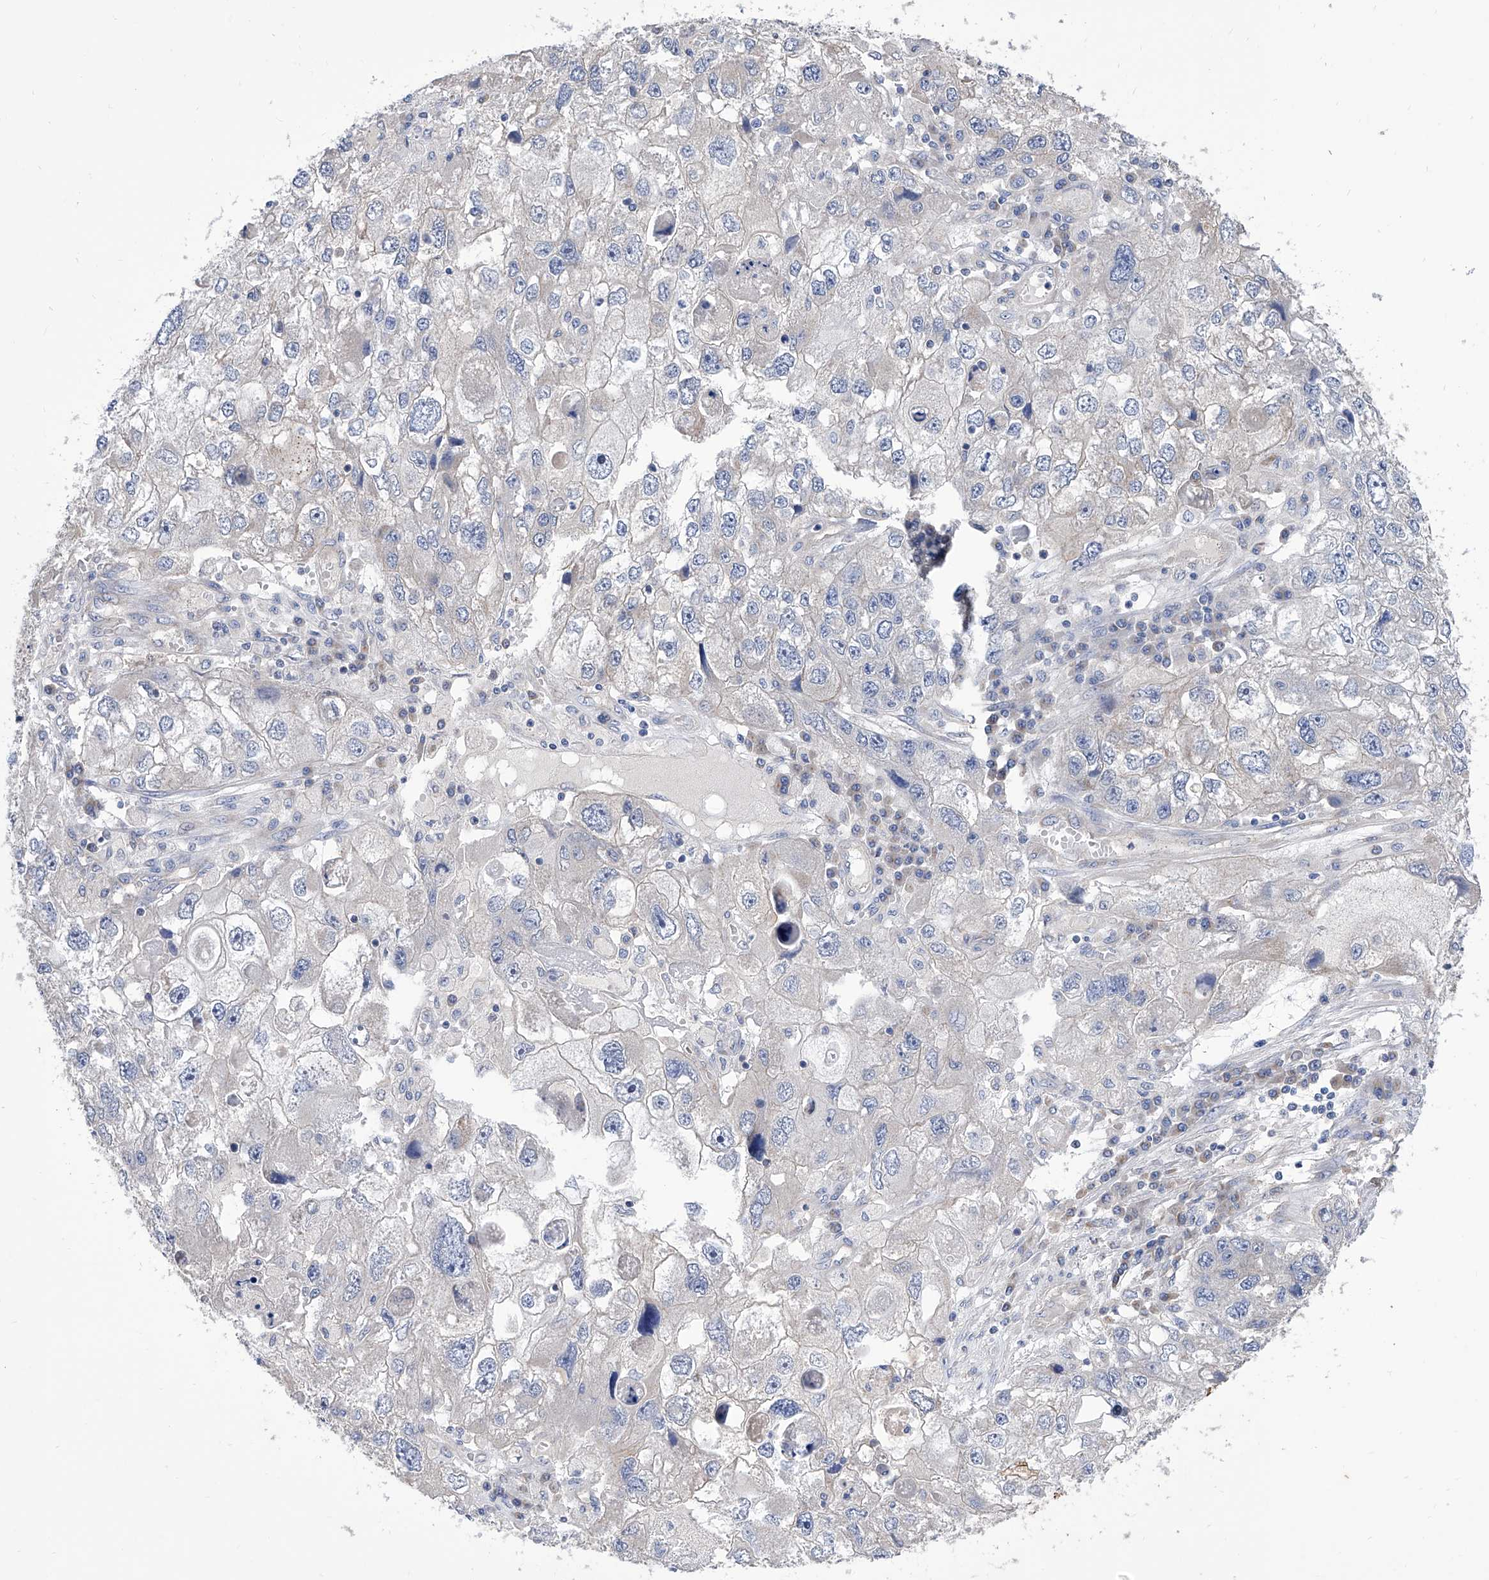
{"staining": {"intensity": "negative", "quantity": "none", "location": "none"}, "tissue": "endometrial cancer", "cell_type": "Tumor cells", "image_type": "cancer", "snomed": [{"axis": "morphology", "description": "Adenocarcinoma, NOS"}, {"axis": "topography", "description": "Endometrium"}], "caption": "Endometrial cancer (adenocarcinoma) was stained to show a protein in brown. There is no significant positivity in tumor cells.", "gene": "TJAP1", "patient": {"sex": "female", "age": 49}}